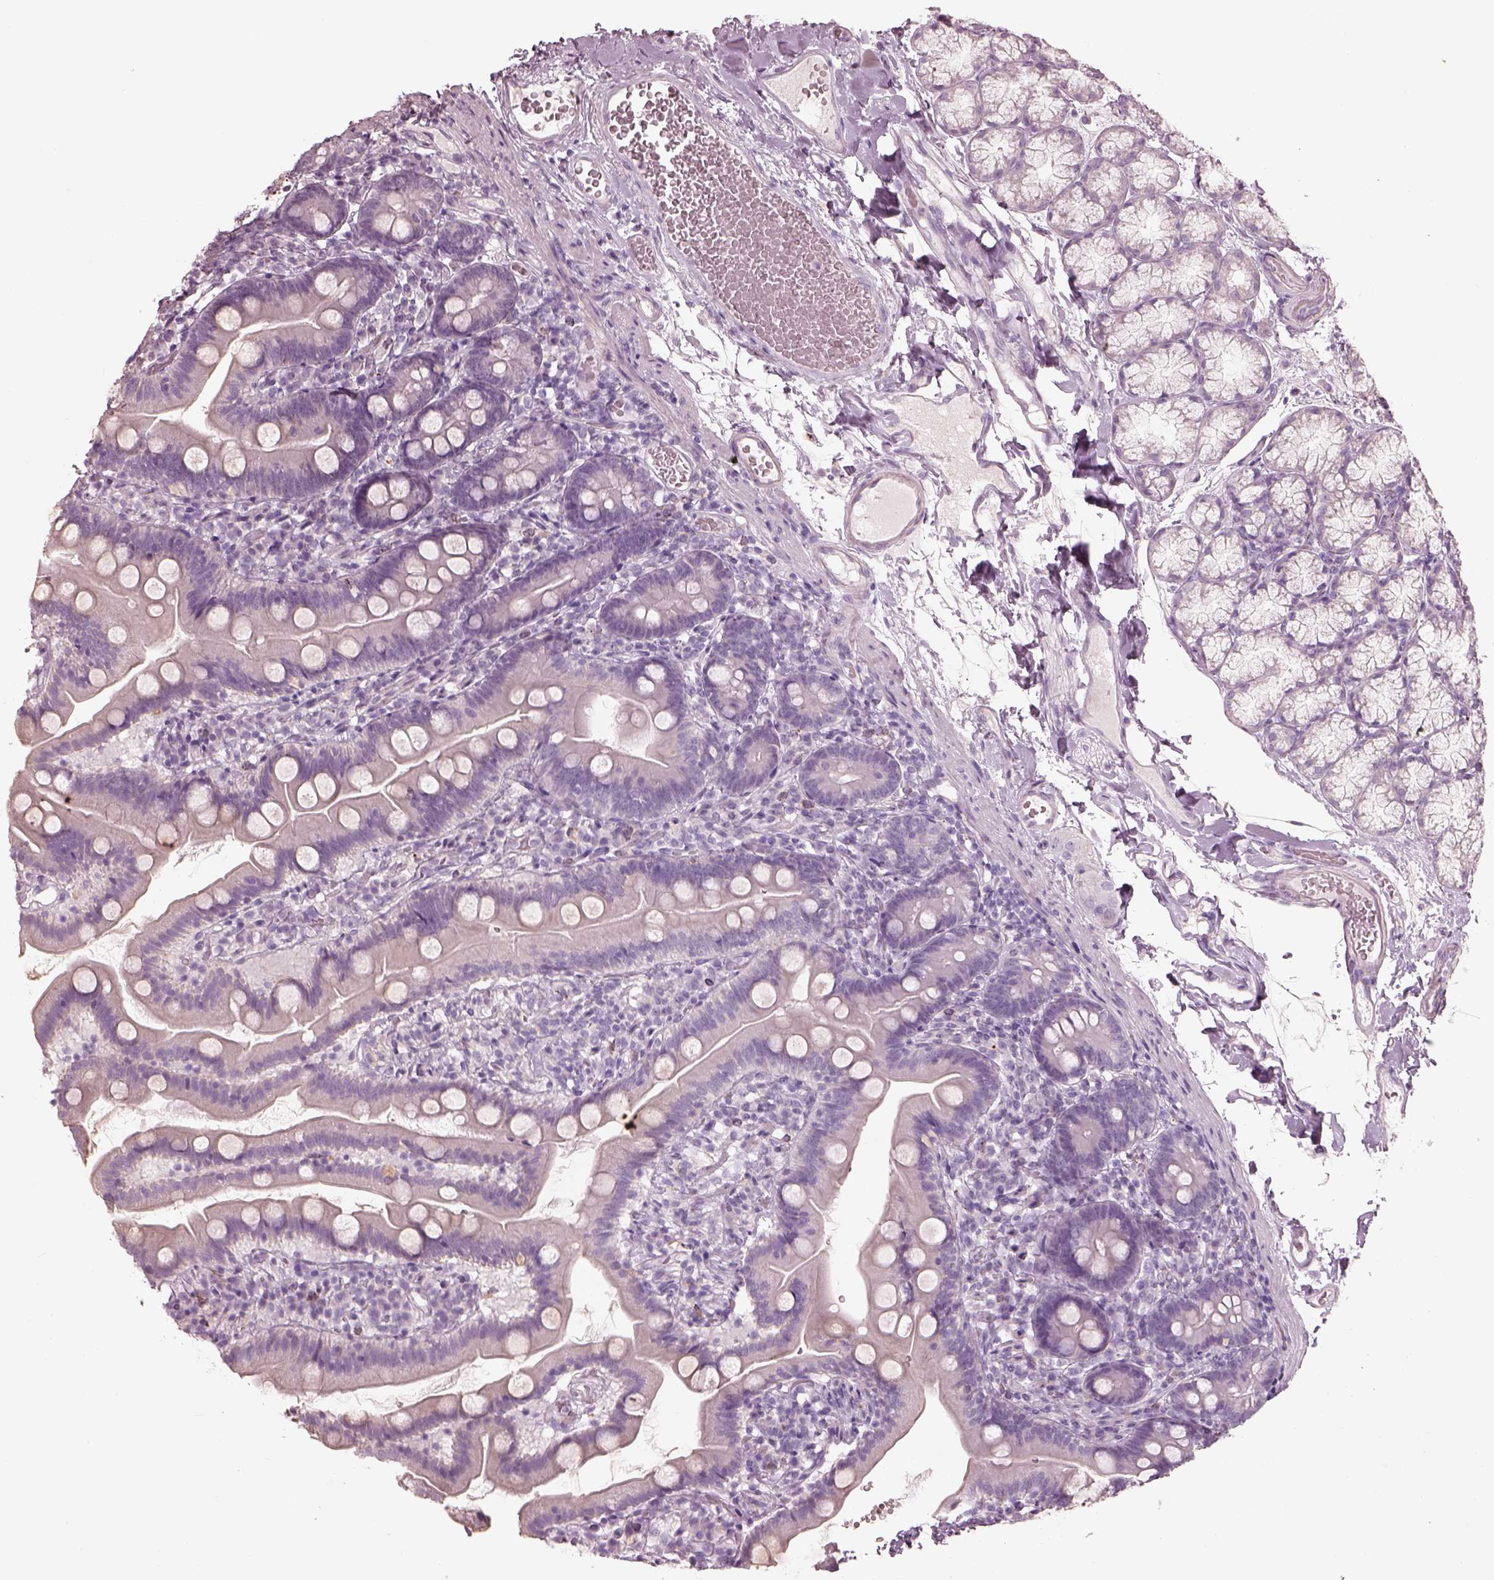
{"staining": {"intensity": "negative", "quantity": "none", "location": "none"}, "tissue": "duodenum", "cell_type": "Glandular cells", "image_type": "normal", "snomed": [{"axis": "morphology", "description": "Normal tissue, NOS"}, {"axis": "topography", "description": "Duodenum"}], "caption": "Benign duodenum was stained to show a protein in brown. There is no significant staining in glandular cells. (Immunohistochemistry, brightfield microscopy, high magnification).", "gene": "RSPH9", "patient": {"sex": "female", "age": 67}}